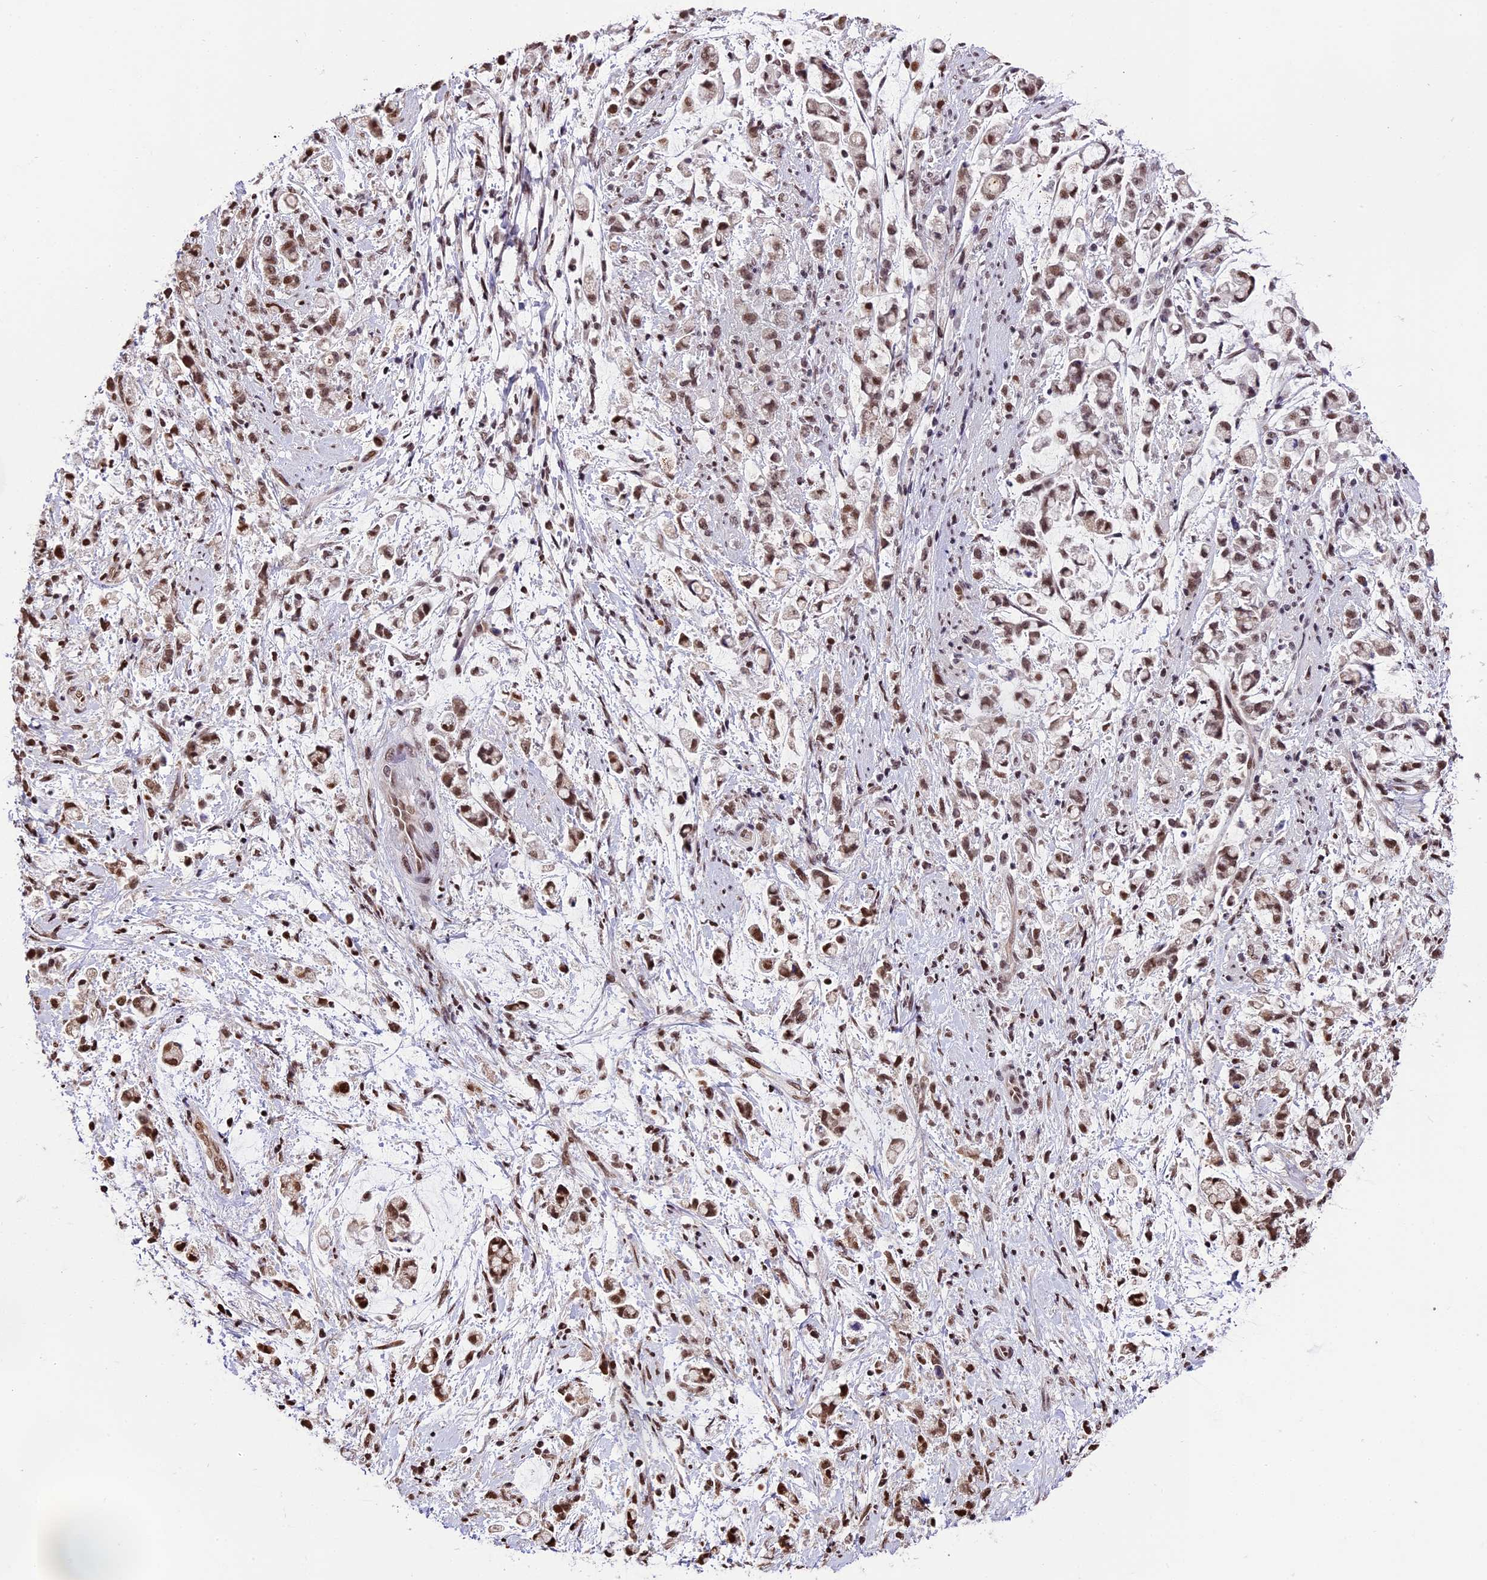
{"staining": {"intensity": "moderate", "quantity": ">75%", "location": "nuclear"}, "tissue": "stomach cancer", "cell_type": "Tumor cells", "image_type": "cancer", "snomed": [{"axis": "morphology", "description": "Adenocarcinoma, NOS"}, {"axis": "topography", "description": "Stomach"}], "caption": "Brown immunohistochemical staining in human stomach cancer displays moderate nuclear staining in approximately >75% of tumor cells.", "gene": "POLR3E", "patient": {"sex": "female", "age": 60}}